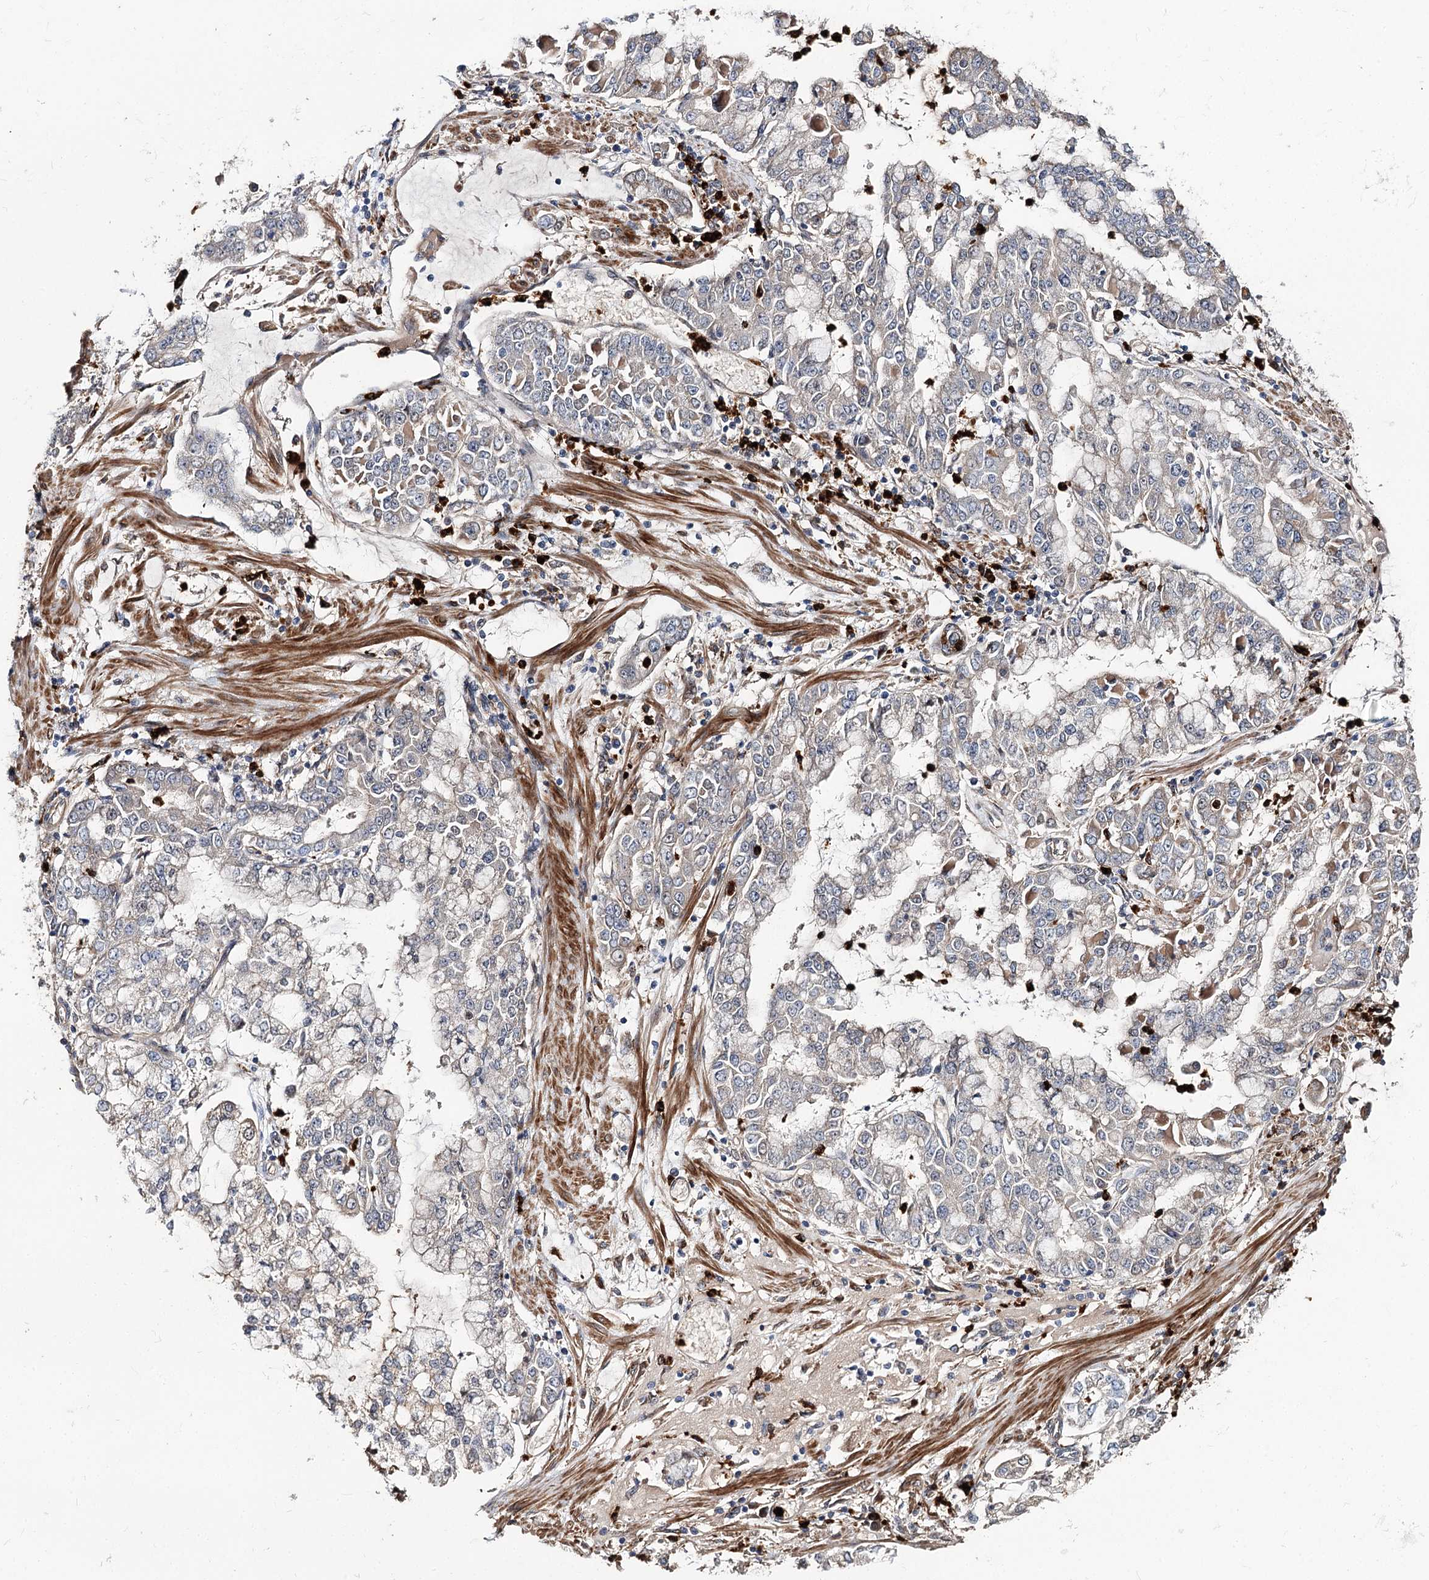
{"staining": {"intensity": "negative", "quantity": "none", "location": "none"}, "tissue": "stomach cancer", "cell_type": "Tumor cells", "image_type": "cancer", "snomed": [{"axis": "morphology", "description": "Adenocarcinoma, NOS"}, {"axis": "topography", "description": "Stomach"}], "caption": "Photomicrograph shows no protein staining in tumor cells of stomach cancer tissue.", "gene": "MINDY3", "patient": {"sex": "male", "age": 76}}